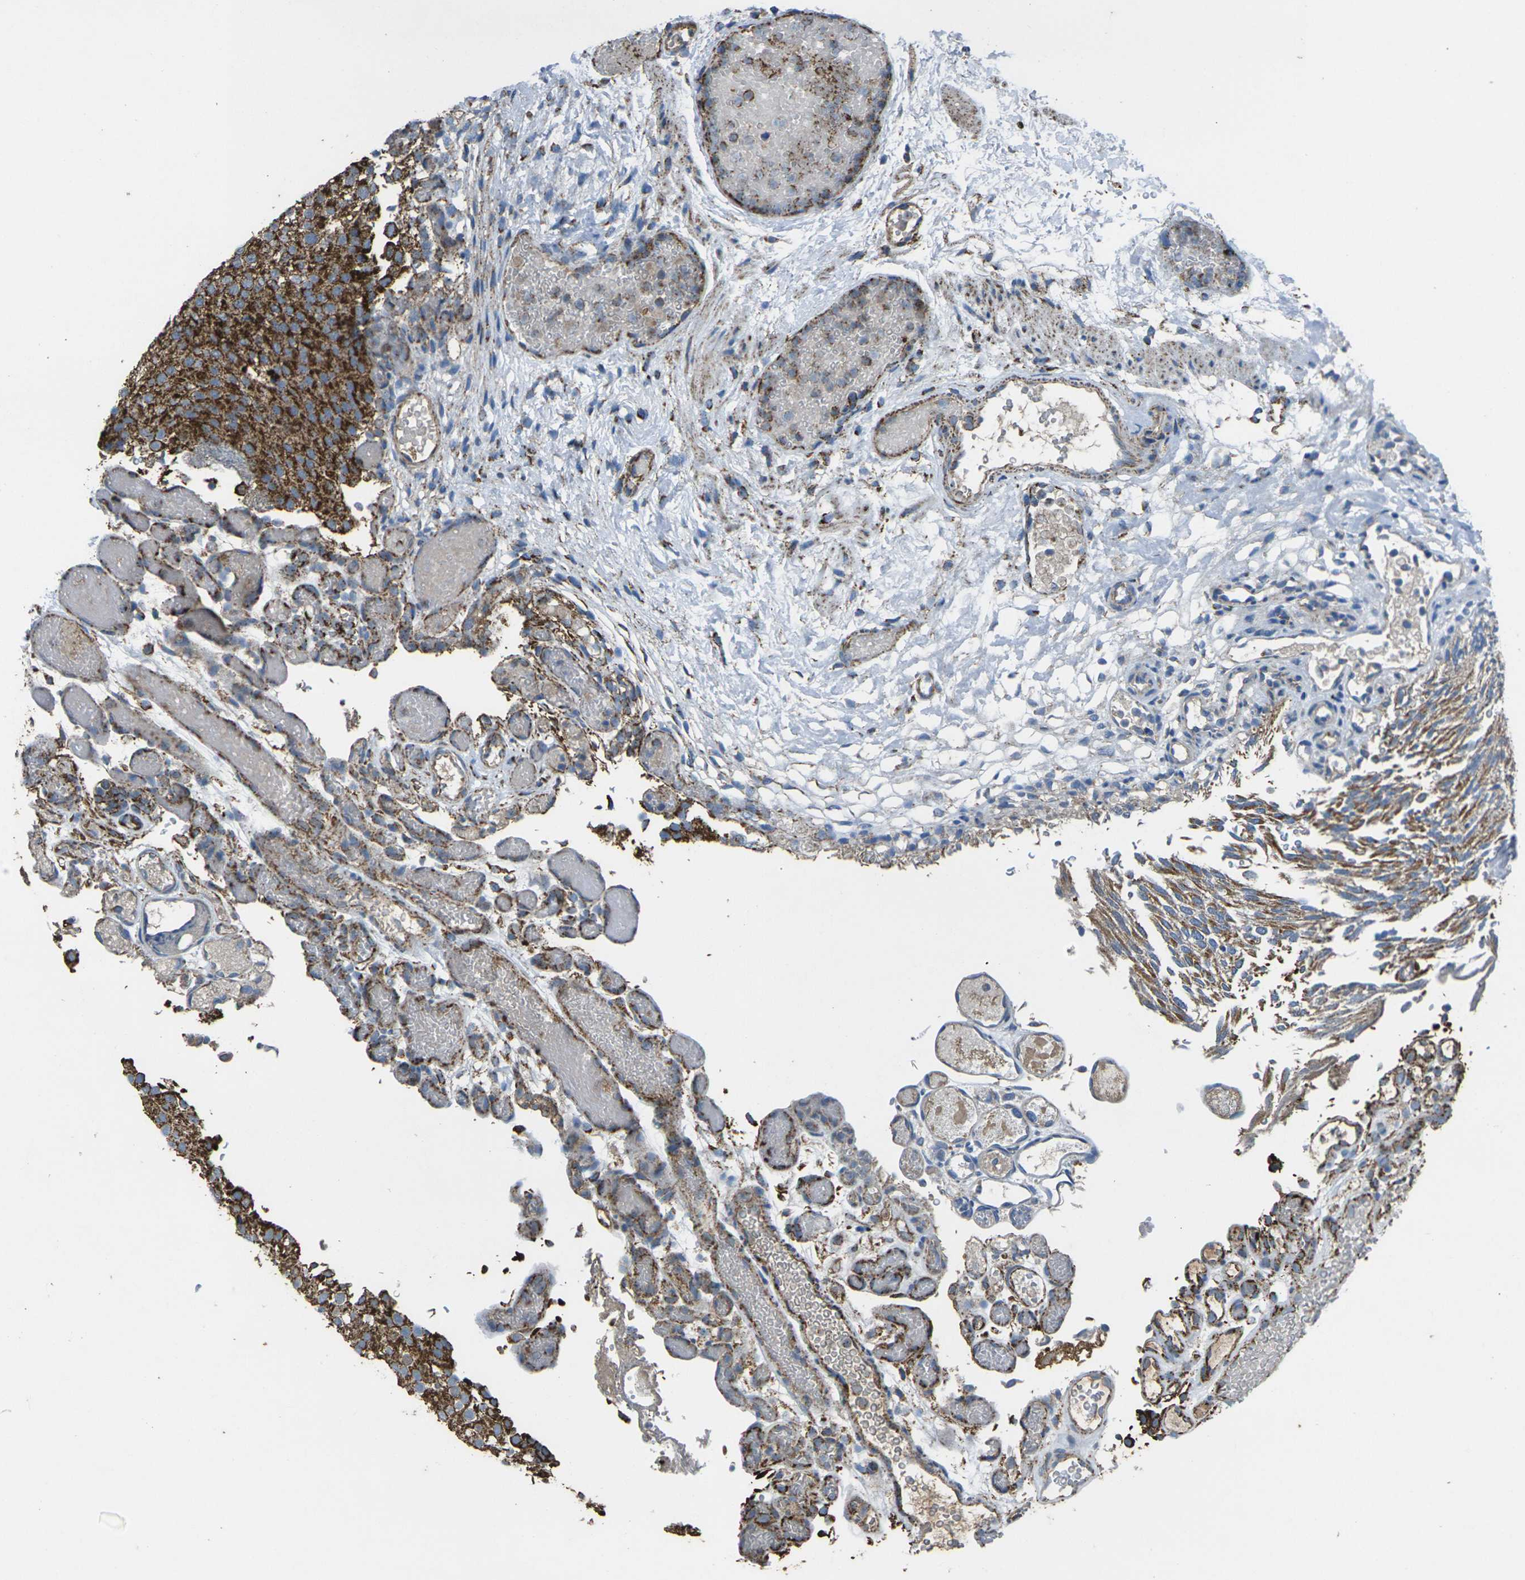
{"staining": {"intensity": "strong", "quantity": ">75%", "location": "cytoplasmic/membranous"}, "tissue": "urothelial cancer", "cell_type": "Tumor cells", "image_type": "cancer", "snomed": [{"axis": "morphology", "description": "Urothelial carcinoma, Low grade"}, {"axis": "topography", "description": "Urinary bladder"}], "caption": "A high-resolution photomicrograph shows immunohistochemistry staining of low-grade urothelial carcinoma, which exhibits strong cytoplasmic/membranous positivity in about >75% of tumor cells. The staining is performed using DAB (3,3'-diaminobenzidine) brown chromogen to label protein expression. The nuclei are counter-stained blue using hematoxylin.", "gene": "KLHL5", "patient": {"sex": "male", "age": 78}}